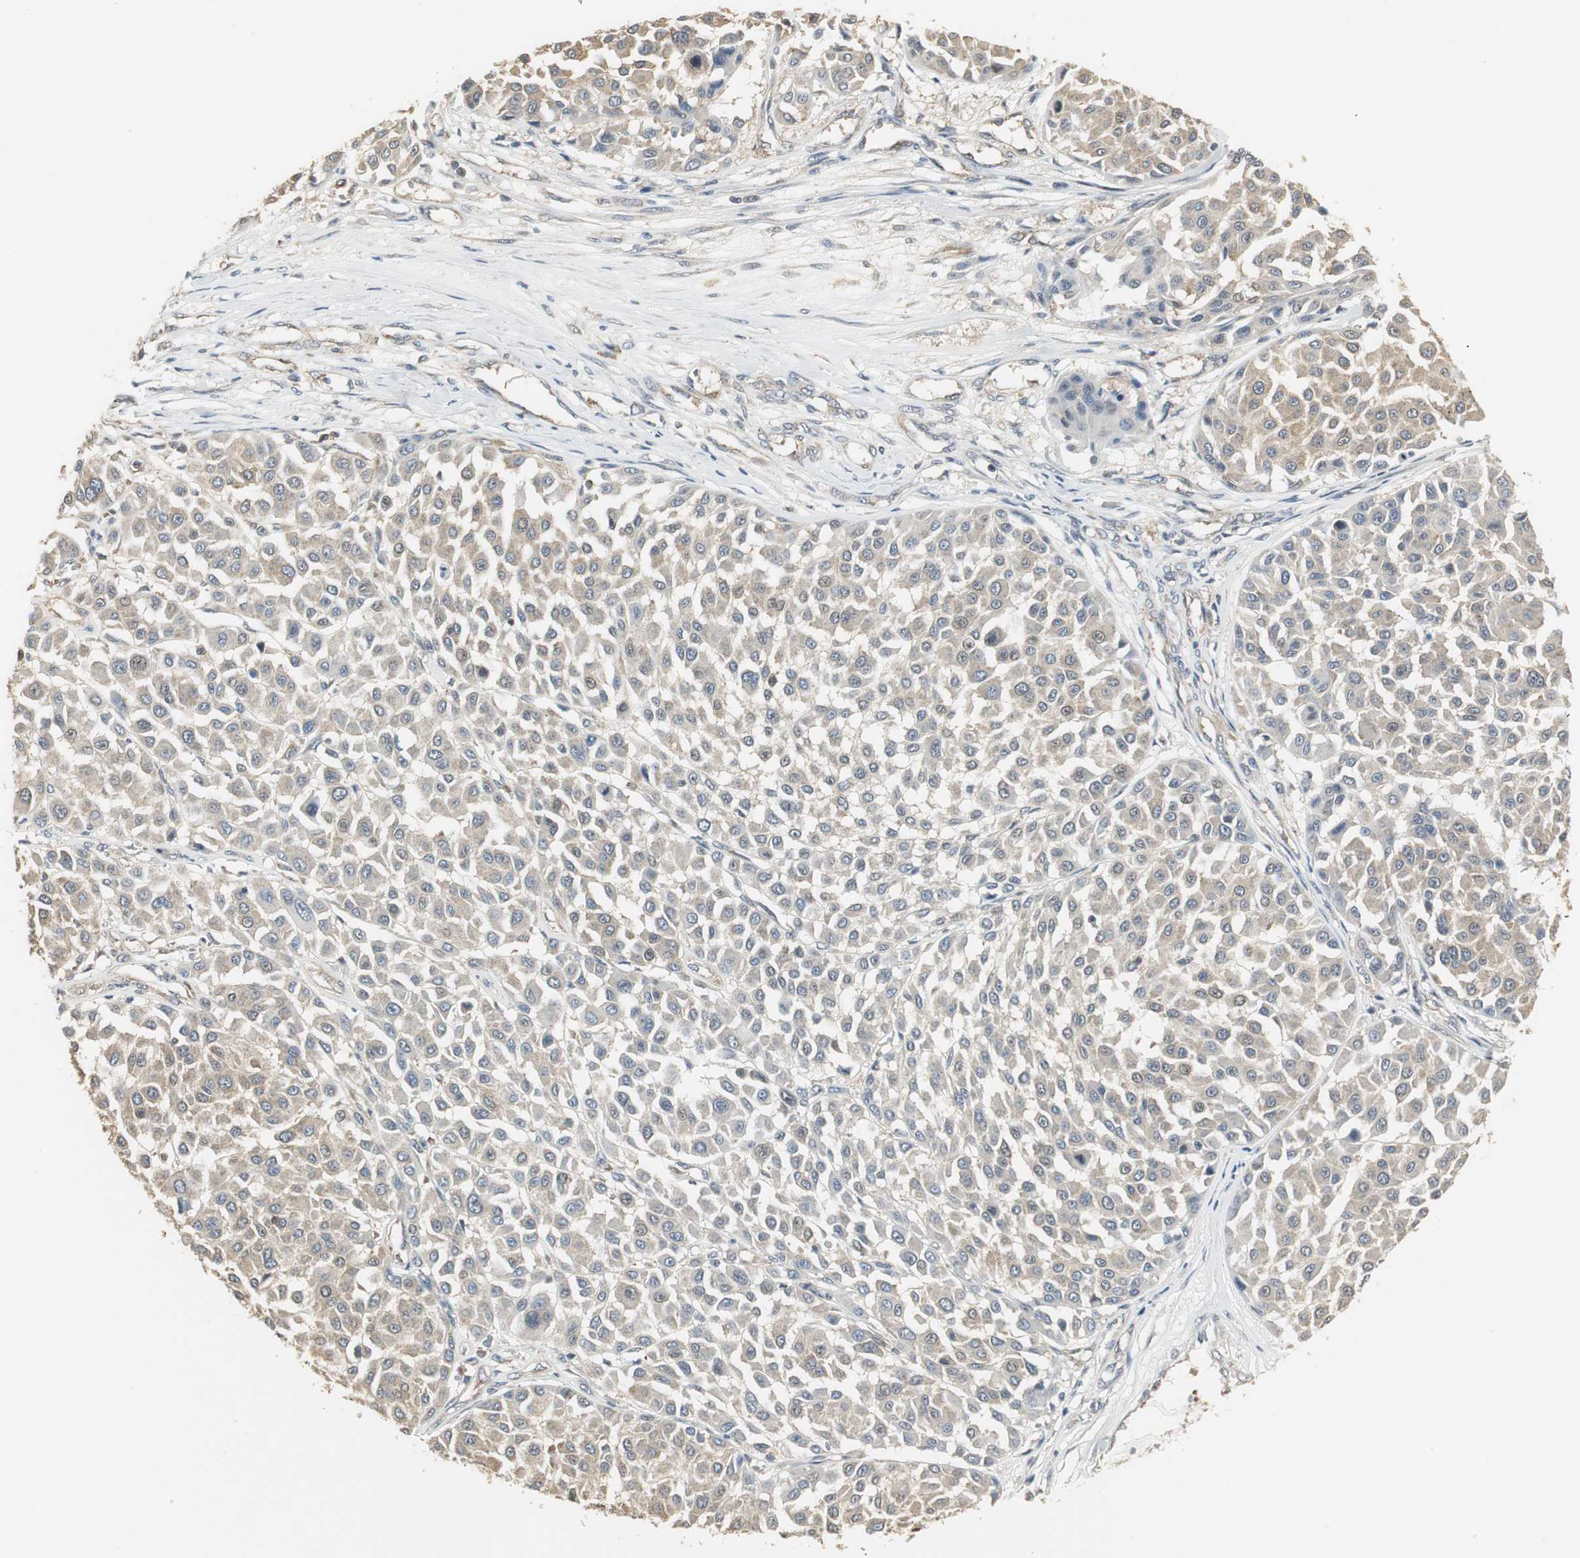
{"staining": {"intensity": "weak", "quantity": ">75%", "location": "cytoplasmic/membranous"}, "tissue": "melanoma", "cell_type": "Tumor cells", "image_type": "cancer", "snomed": [{"axis": "morphology", "description": "Malignant melanoma, Metastatic site"}, {"axis": "topography", "description": "Soft tissue"}], "caption": "Tumor cells show low levels of weak cytoplasmic/membranous positivity in about >75% of cells in human melanoma. Immunohistochemistry stains the protein in brown and the nuclei are stained blue.", "gene": "CCT5", "patient": {"sex": "male", "age": 41}}